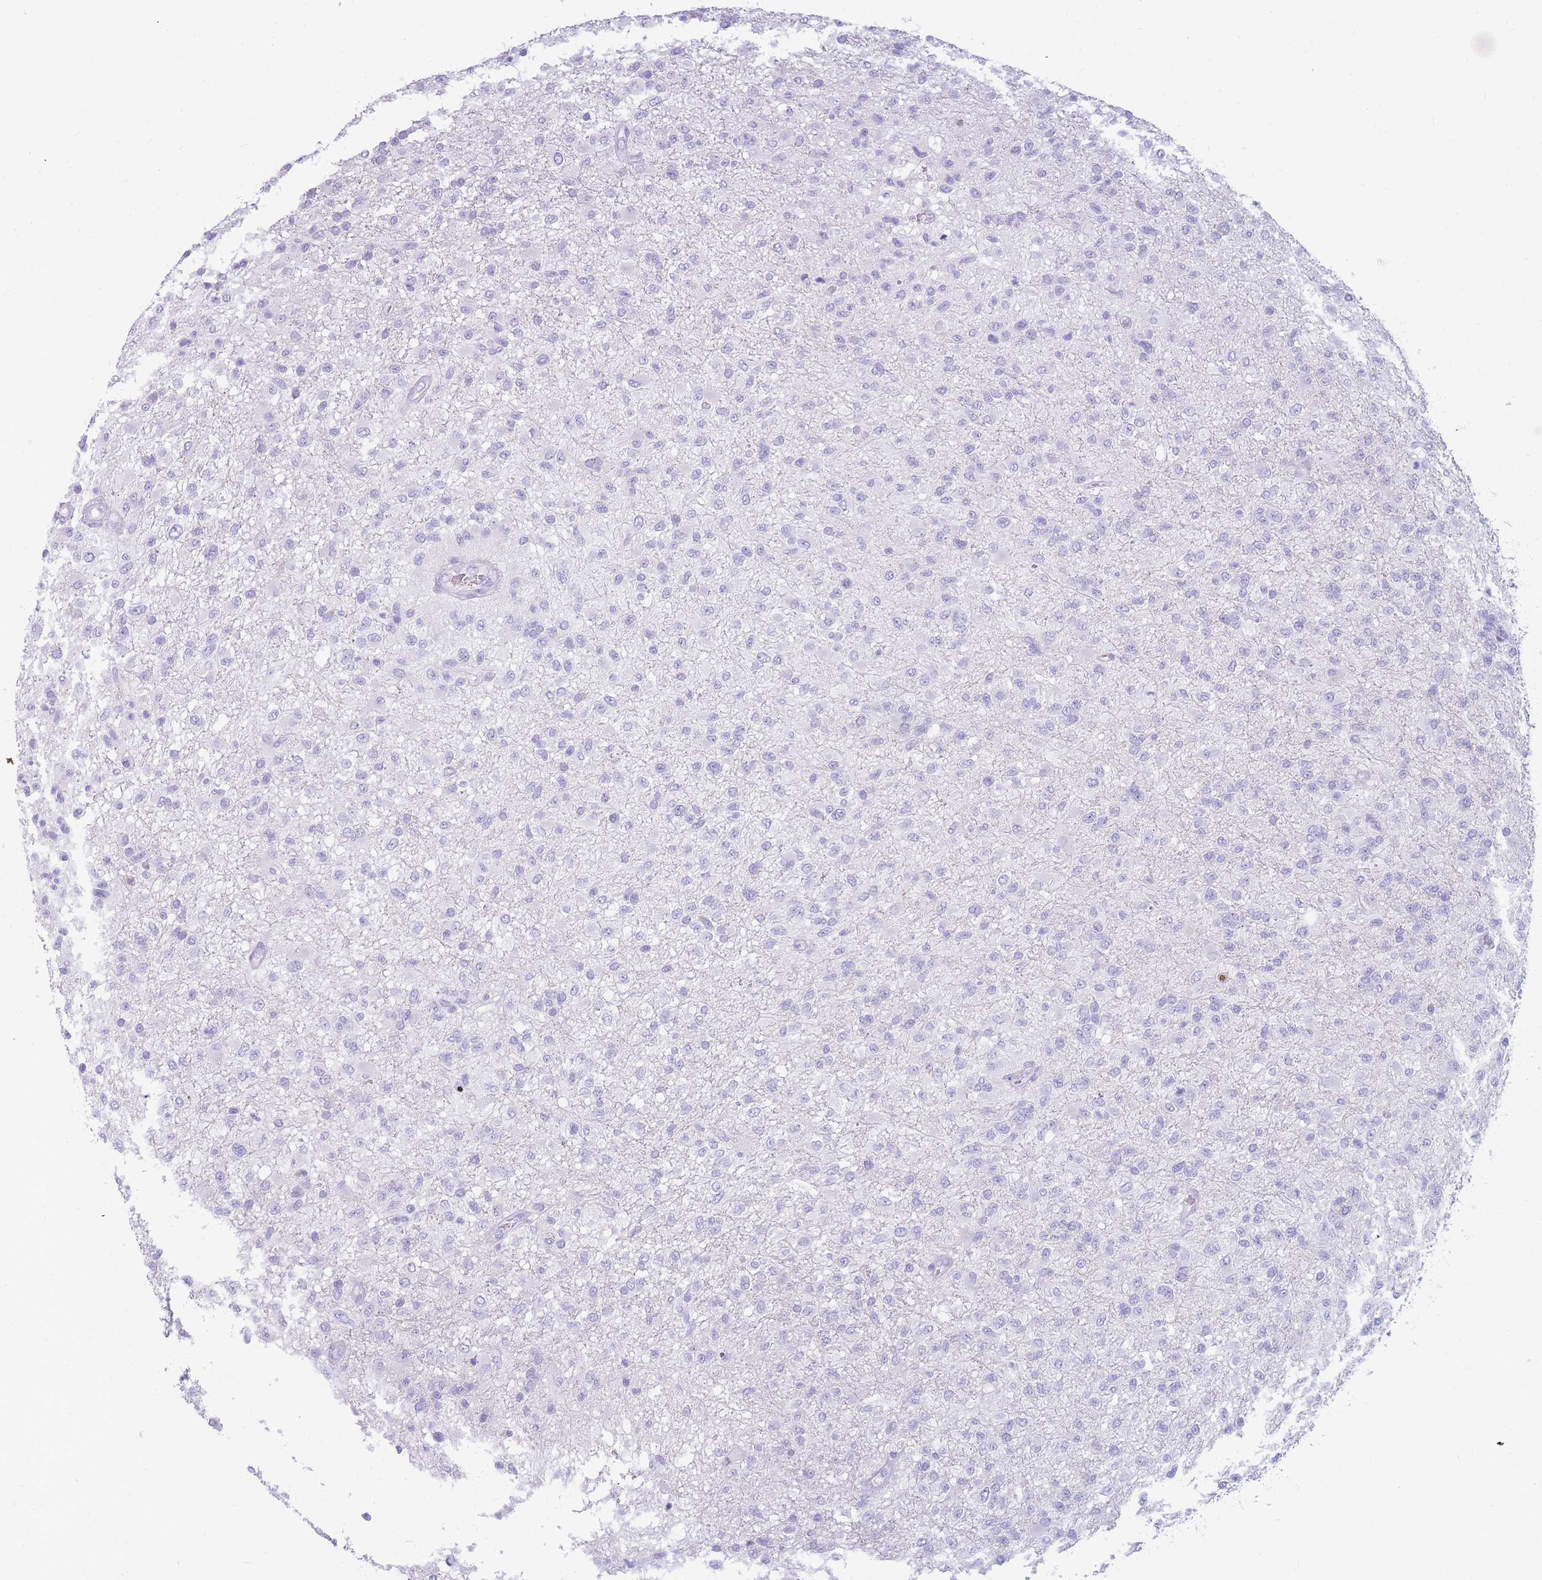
{"staining": {"intensity": "negative", "quantity": "none", "location": "none"}, "tissue": "glioma", "cell_type": "Tumor cells", "image_type": "cancer", "snomed": [{"axis": "morphology", "description": "Glioma, malignant, High grade"}, {"axis": "topography", "description": "Brain"}], "caption": "Immunohistochemistry of human malignant glioma (high-grade) displays no expression in tumor cells. (Stains: DAB immunohistochemistry with hematoxylin counter stain, Microscopy: brightfield microscopy at high magnification).", "gene": "TPSAB1", "patient": {"sex": "female", "age": 74}}